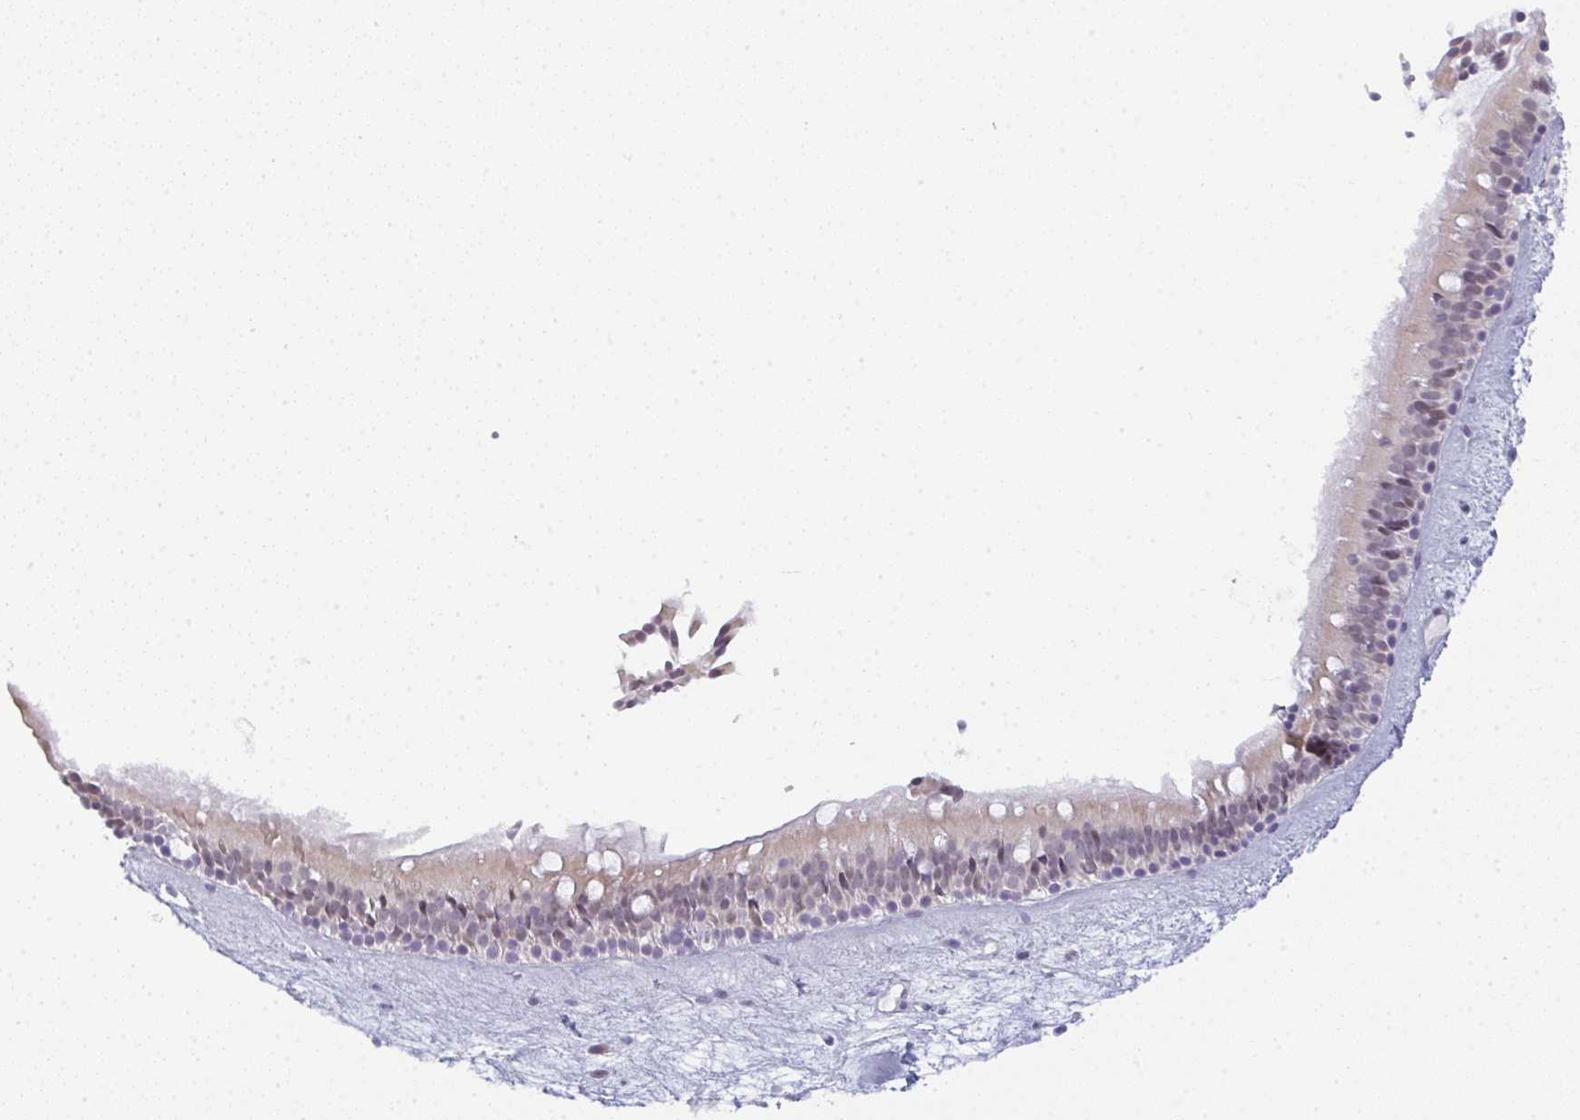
{"staining": {"intensity": "moderate", "quantity": "<25%", "location": "nuclear"}, "tissue": "nasopharynx", "cell_type": "Respiratory epithelial cells", "image_type": "normal", "snomed": [{"axis": "morphology", "description": "Normal tissue, NOS"}, {"axis": "morphology", "description": "Polyp, NOS"}, {"axis": "topography", "description": "Nasopharynx"}], "caption": "High-magnification brightfield microscopy of unremarkable nasopharynx stained with DAB (brown) and counterstained with hematoxylin (blue). respiratory epithelial cells exhibit moderate nuclear staining is appreciated in approximately<25% of cells.", "gene": "TEX33", "patient": {"sex": "male", "age": 83}}